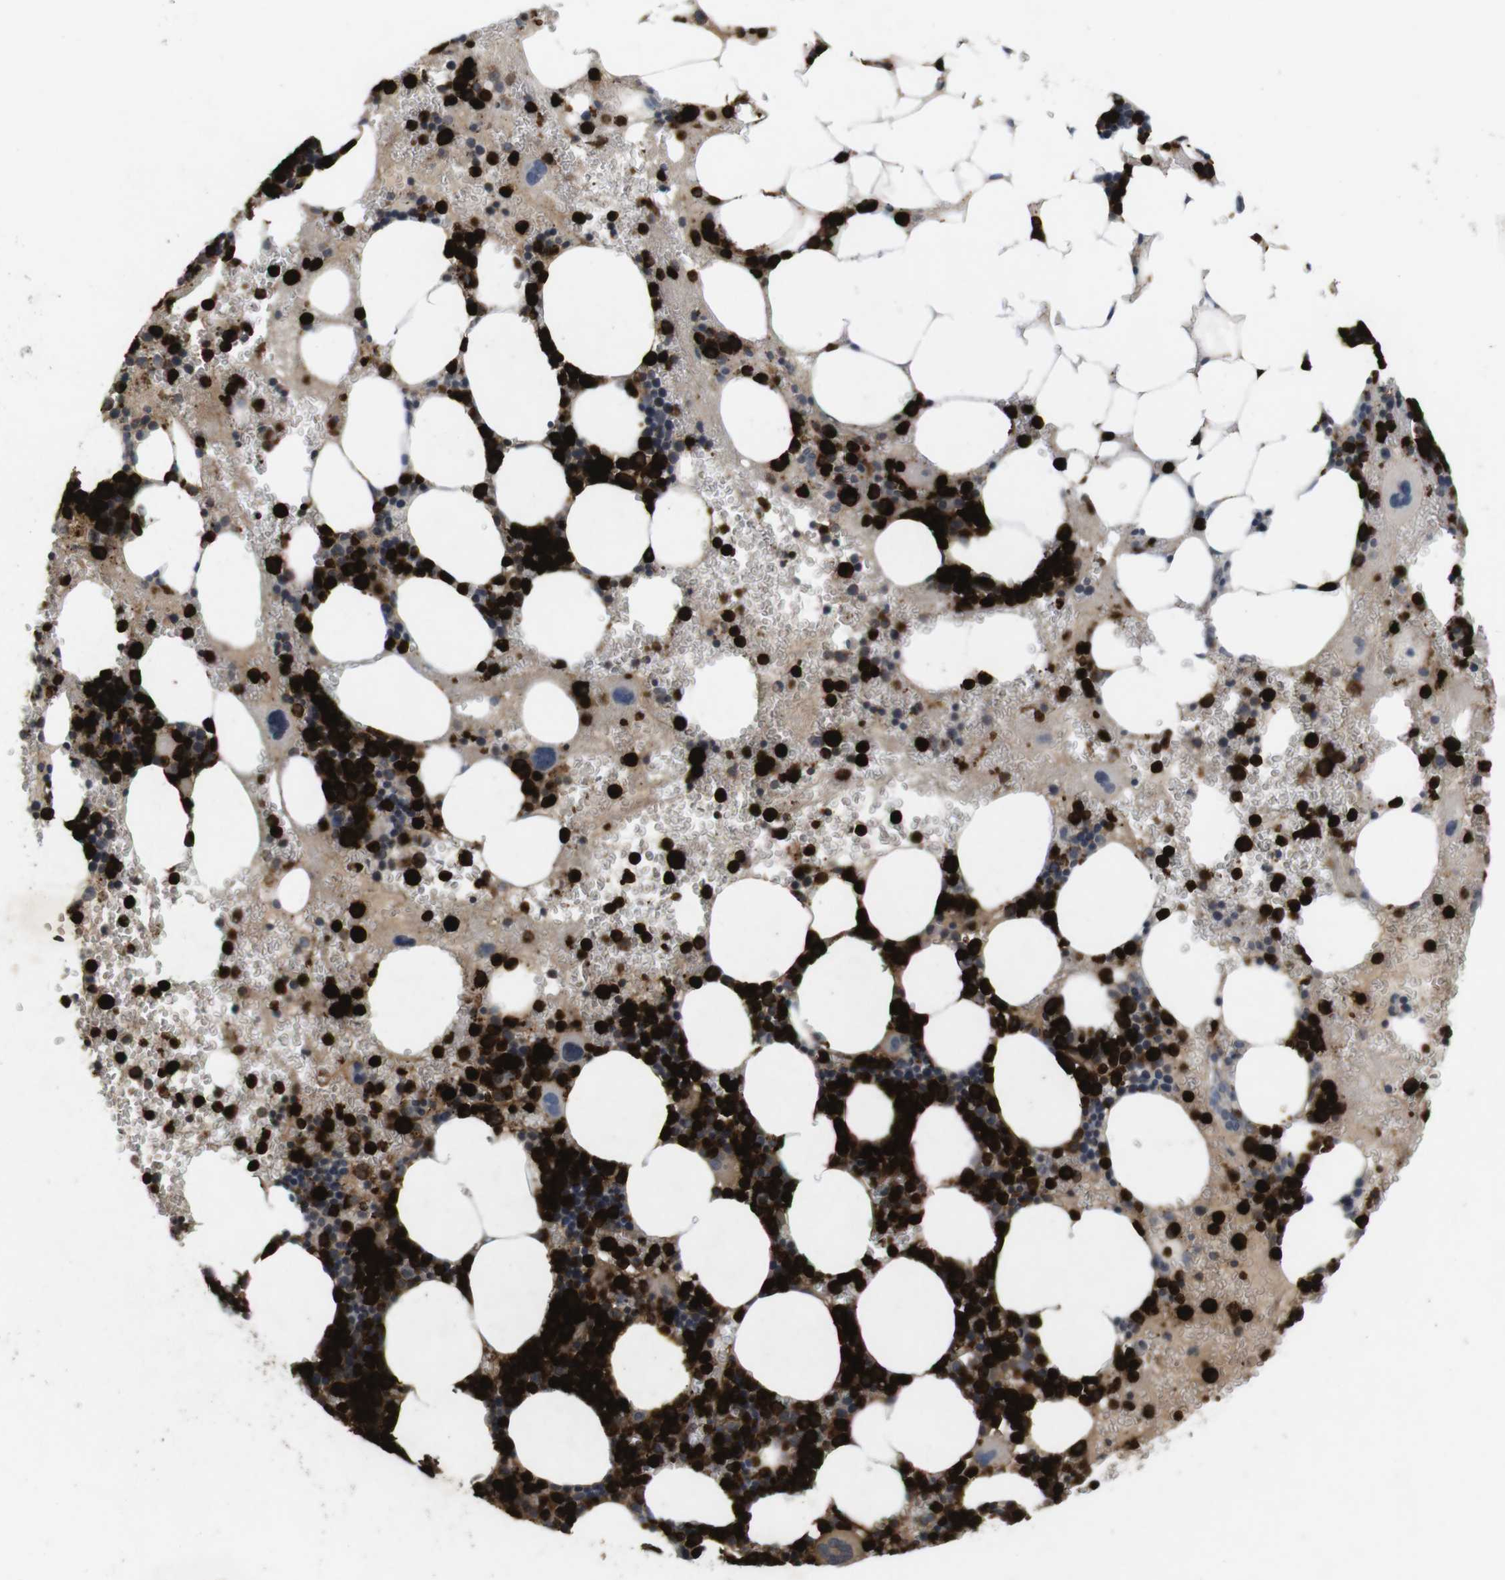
{"staining": {"intensity": "strong", "quantity": ">75%", "location": "cytoplasmic/membranous,nuclear"}, "tissue": "bone marrow", "cell_type": "Hematopoietic cells", "image_type": "normal", "snomed": [{"axis": "morphology", "description": "Normal tissue, NOS"}, {"axis": "morphology", "description": "Inflammation, NOS"}, {"axis": "topography", "description": "Bone marrow"}], "caption": "High-magnification brightfield microscopy of unremarkable bone marrow stained with DAB (brown) and counterstained with hematoxylin (blue). hematopoietic cells exhibit strong cytoplasmic/membranous,nuclear positivity is appreciated in about>75% of cells. (brown staining indicates protein expression, while blue staining denotes nuclei).", "gene": "TSPAN14", "patient": {"sex": "female", "age": 76}}